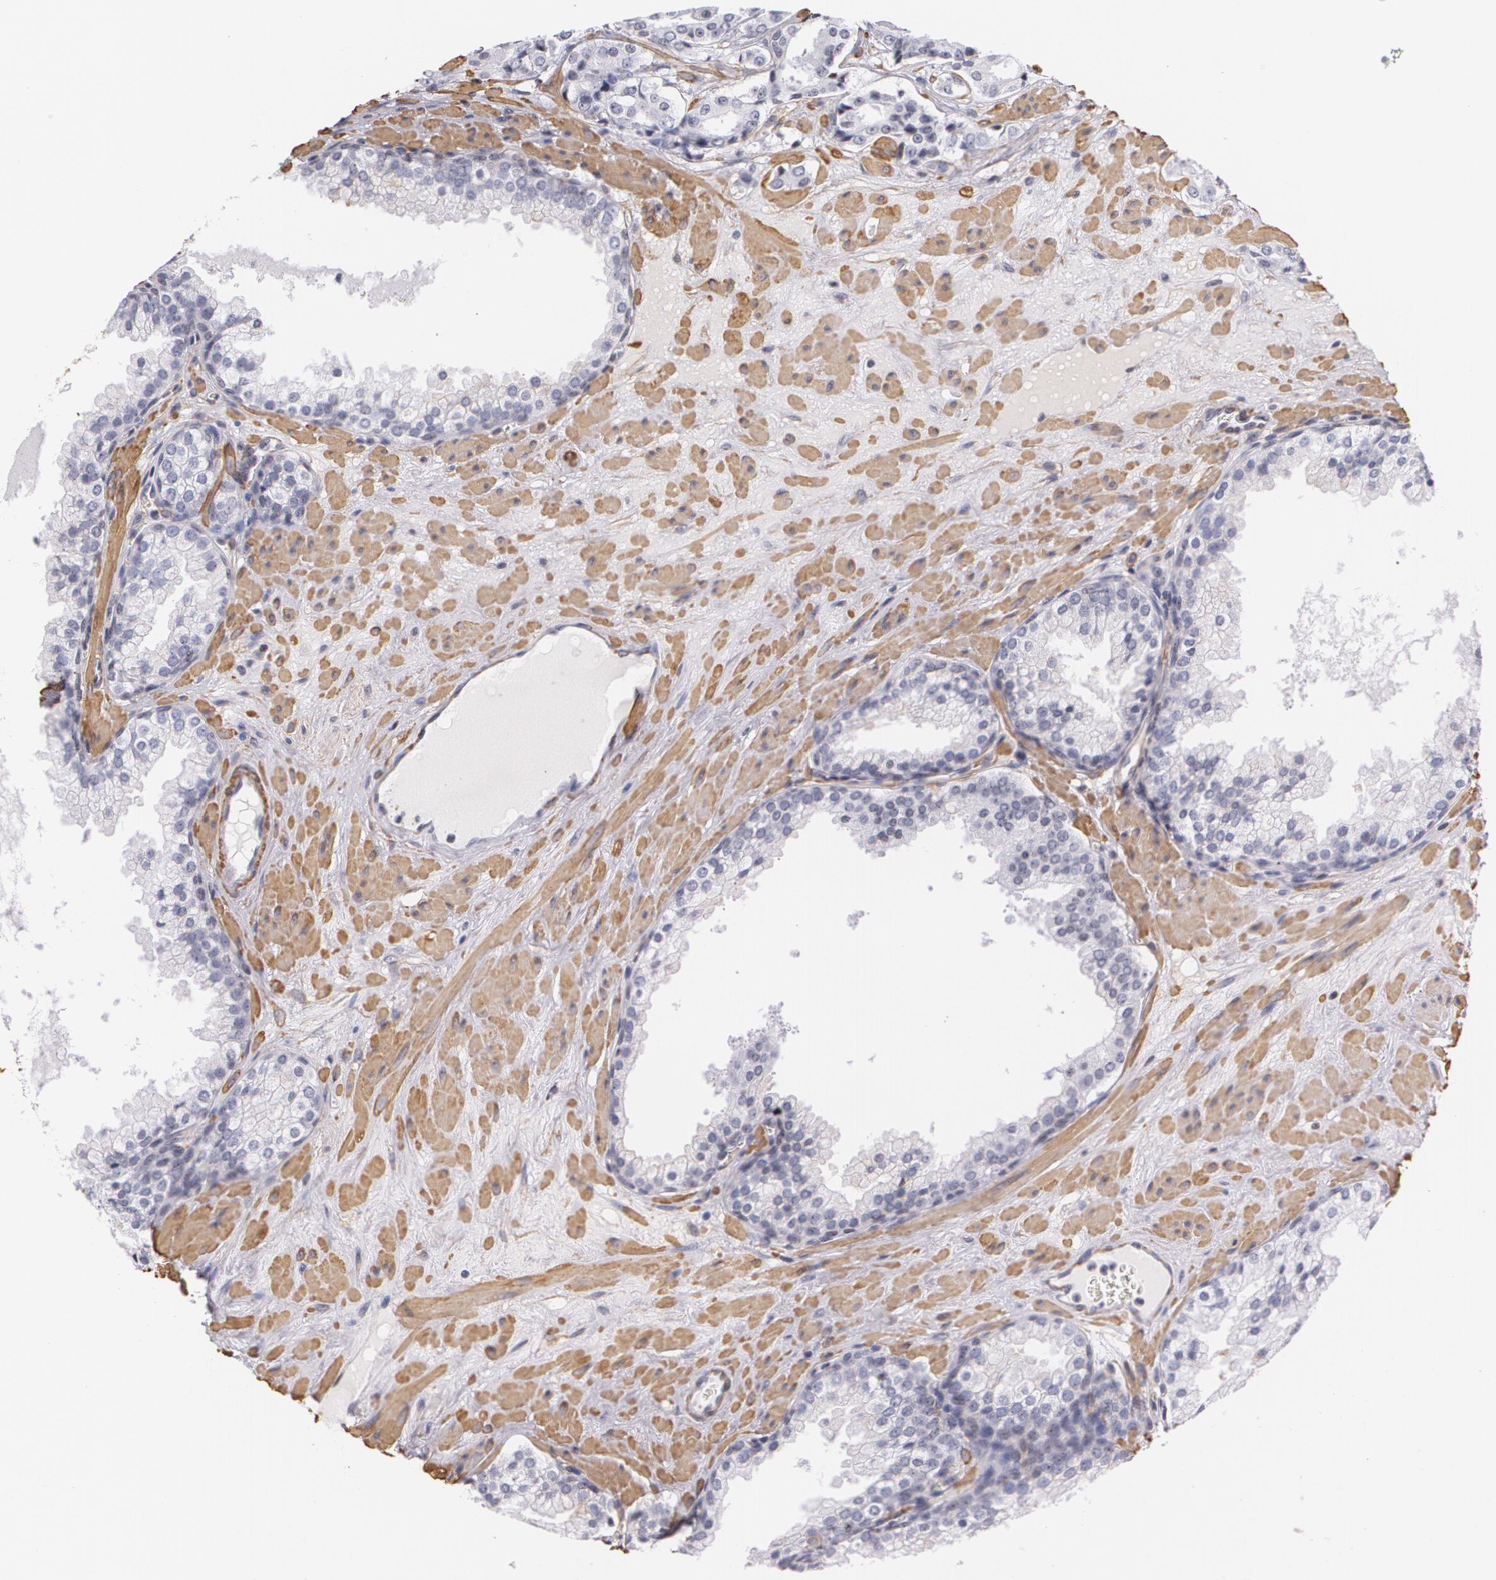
{"staining": {"intensity": "negative", "quantity": "none", "location": "none"}, "tissue": "prostate cancer", "cell_type": "Tumor cells", "image_type": "cancer", "snomed": [{"axis": "morphology", "description": "Adenocarcinoma, Medium grade"}, {"axis": "topography", "description": "Prostate"}], "caption": "Micrograph shows no significant protein staining in tumor cells of prostate cancer.", "gene": "VAMP1", "patient": {"sex": "male", "age": 60}}